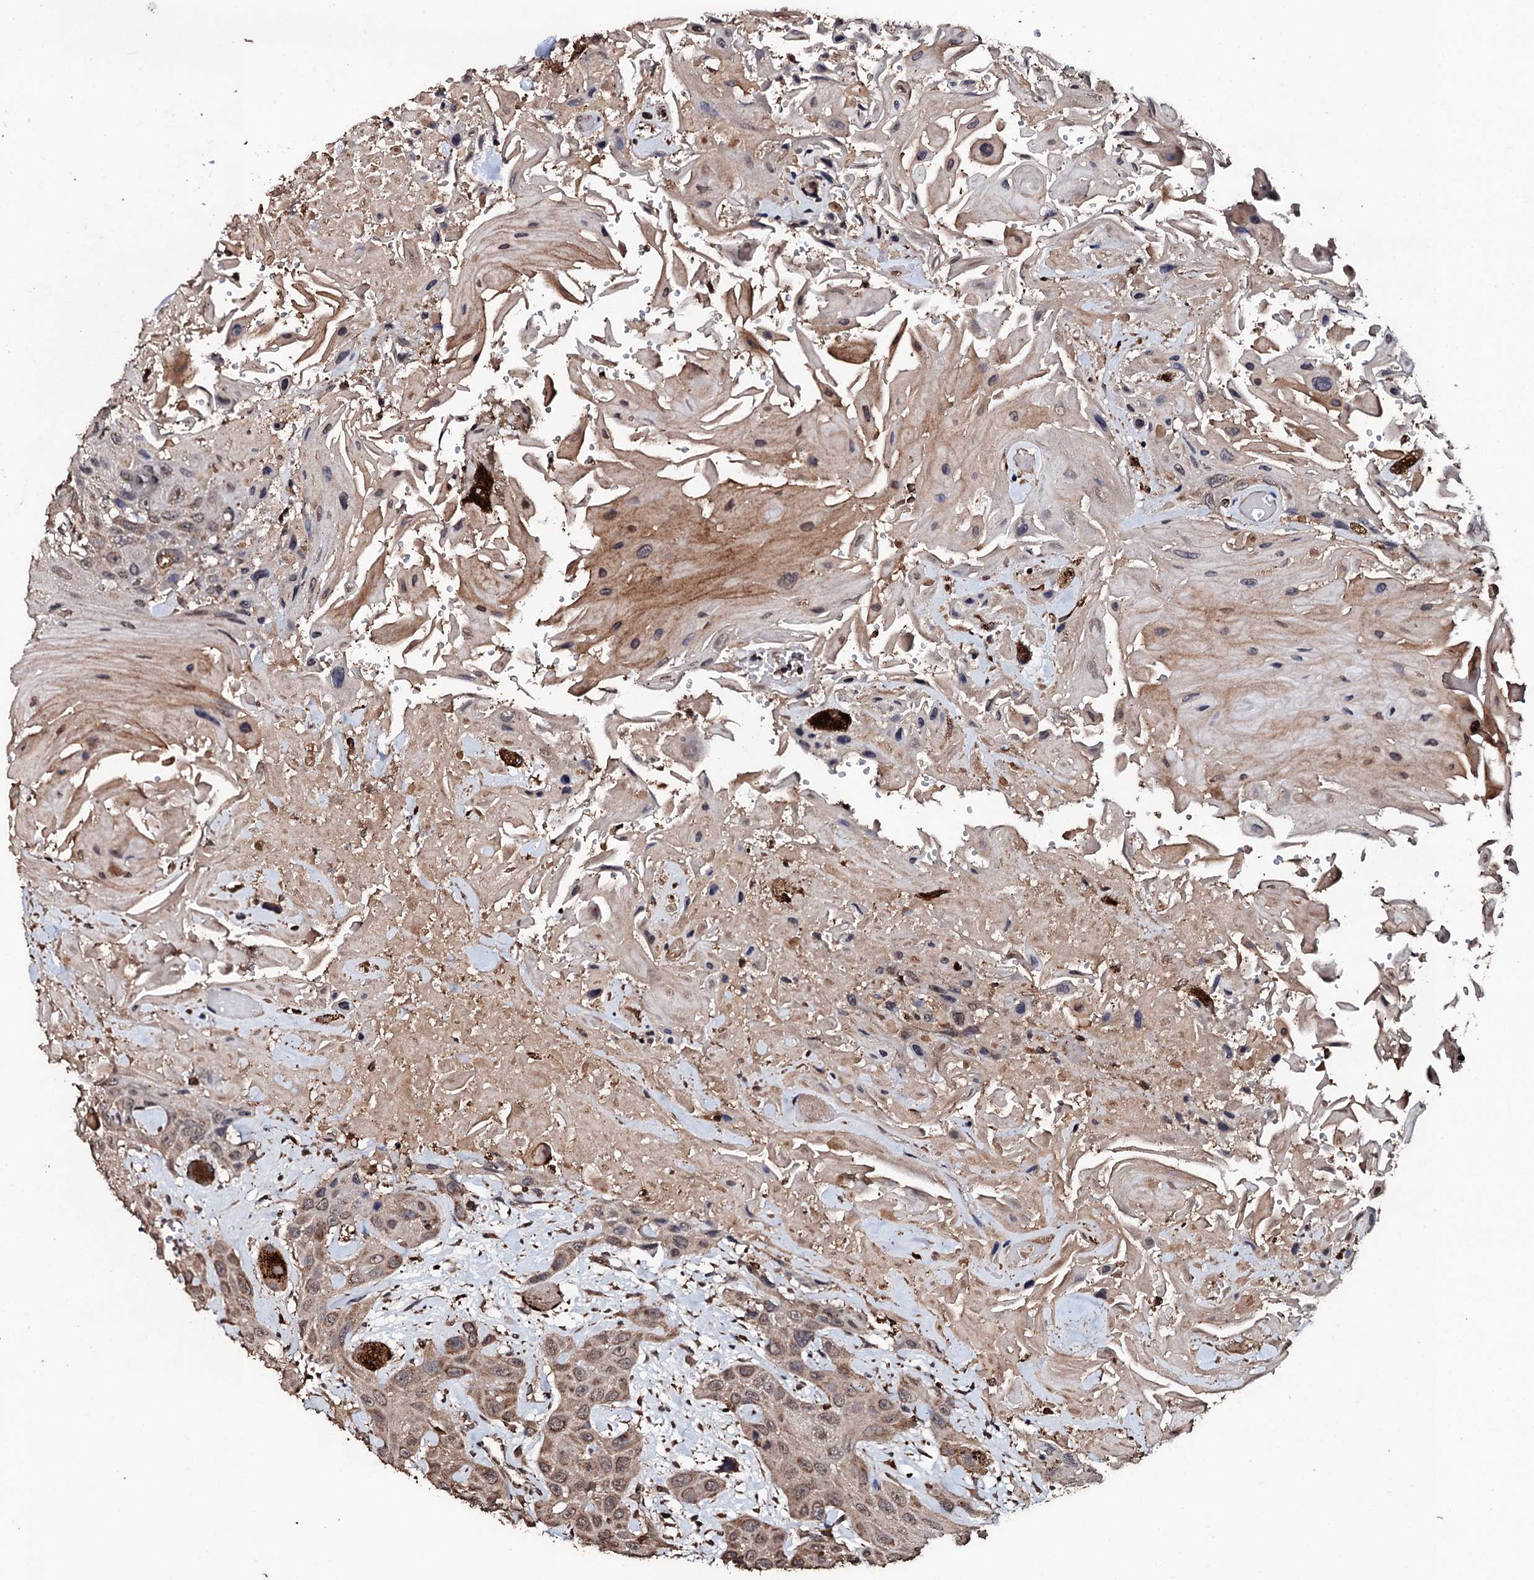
{"staining": {"intensity": "moderate", "quantity": ">75%", "location": "cytoplasmic/membranous"}, "tissue": "head and neck cancer", "cell_type": "Tumor cells", "image_type": "cancer", "snomed": [{"axis": "morphology", "description": "Squamous cell carcinoma, NOS"}, {"axis": "topography", "description": "Head-Neck"}], "caption": "Immunohistochemical staining of squamous cell carcinoma (head and neck) reveals moderate cytoplasmic/membranous protein expression in about >75% of tumor cells. The staining was performed using DAB to visualize the protein expression in brown, while the nuclei were stained in blue with hematoxylin (Magnification: 20x).", "gene": "SDHAF2", "patient": {"sex": "male", "age": 81}}